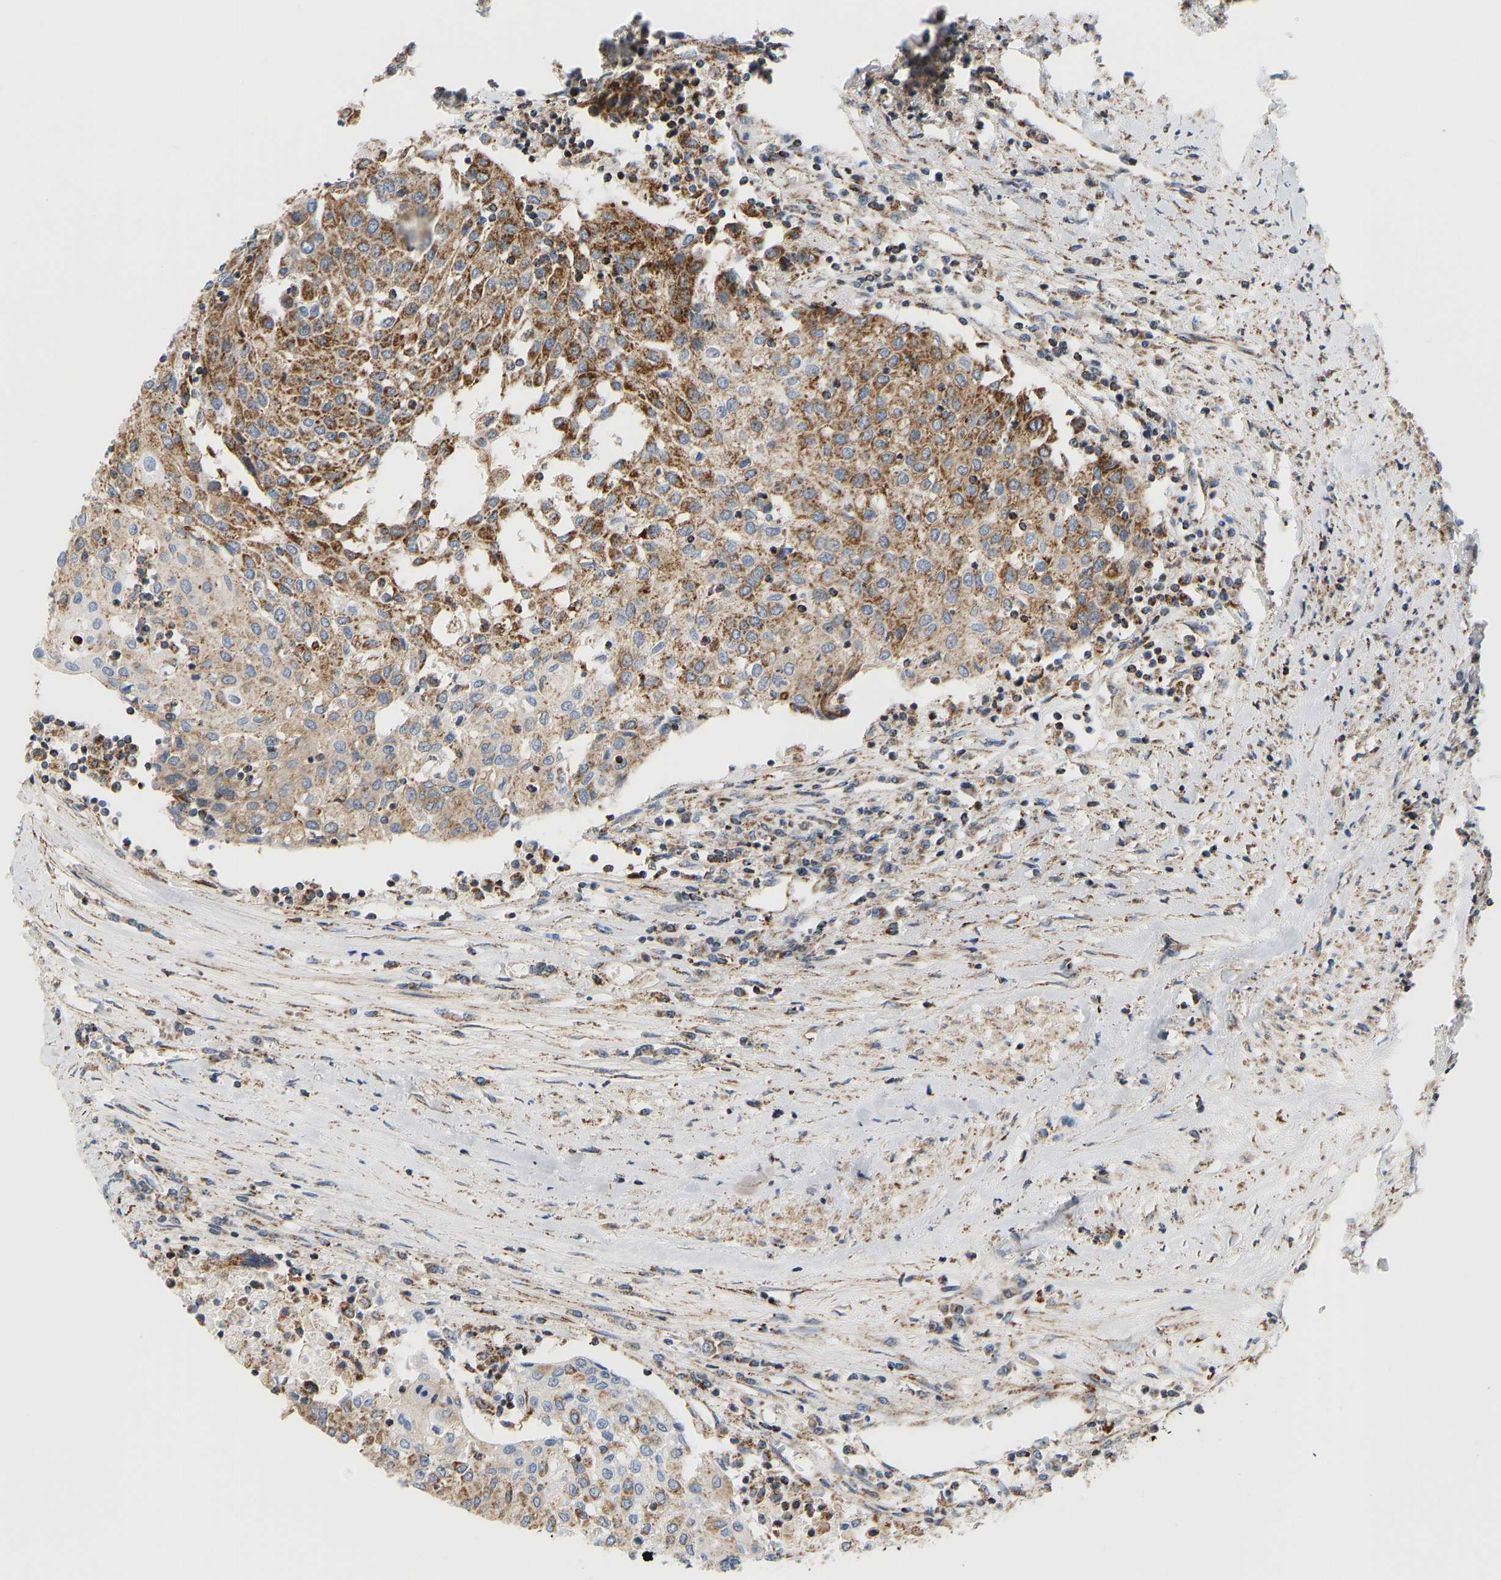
{"staining": {"intensity": "moderate", "quantity": ">75%", "location": "cytoplasmic/membranous"}, "tissue": "urothelial cancer", "cell_type": "Tumor cells", "image_type": "cancer", "snomed": [{"axis": "morphology", "description": "Urothelial carcinoma, High grade"}, {"axis": "topography", "description": "Urinary bladder"}], "caption": "Urothelial cancer was stained to show a protein in brown. There is medium levels of moderate cytoplasmic/membranous staining in about >75% of tumor cells. (DAB IHC, brown staining for protein, blue staining for nuclei).", "gene": "GPSM2", "patient": {"sex": "female", "age": 85}}